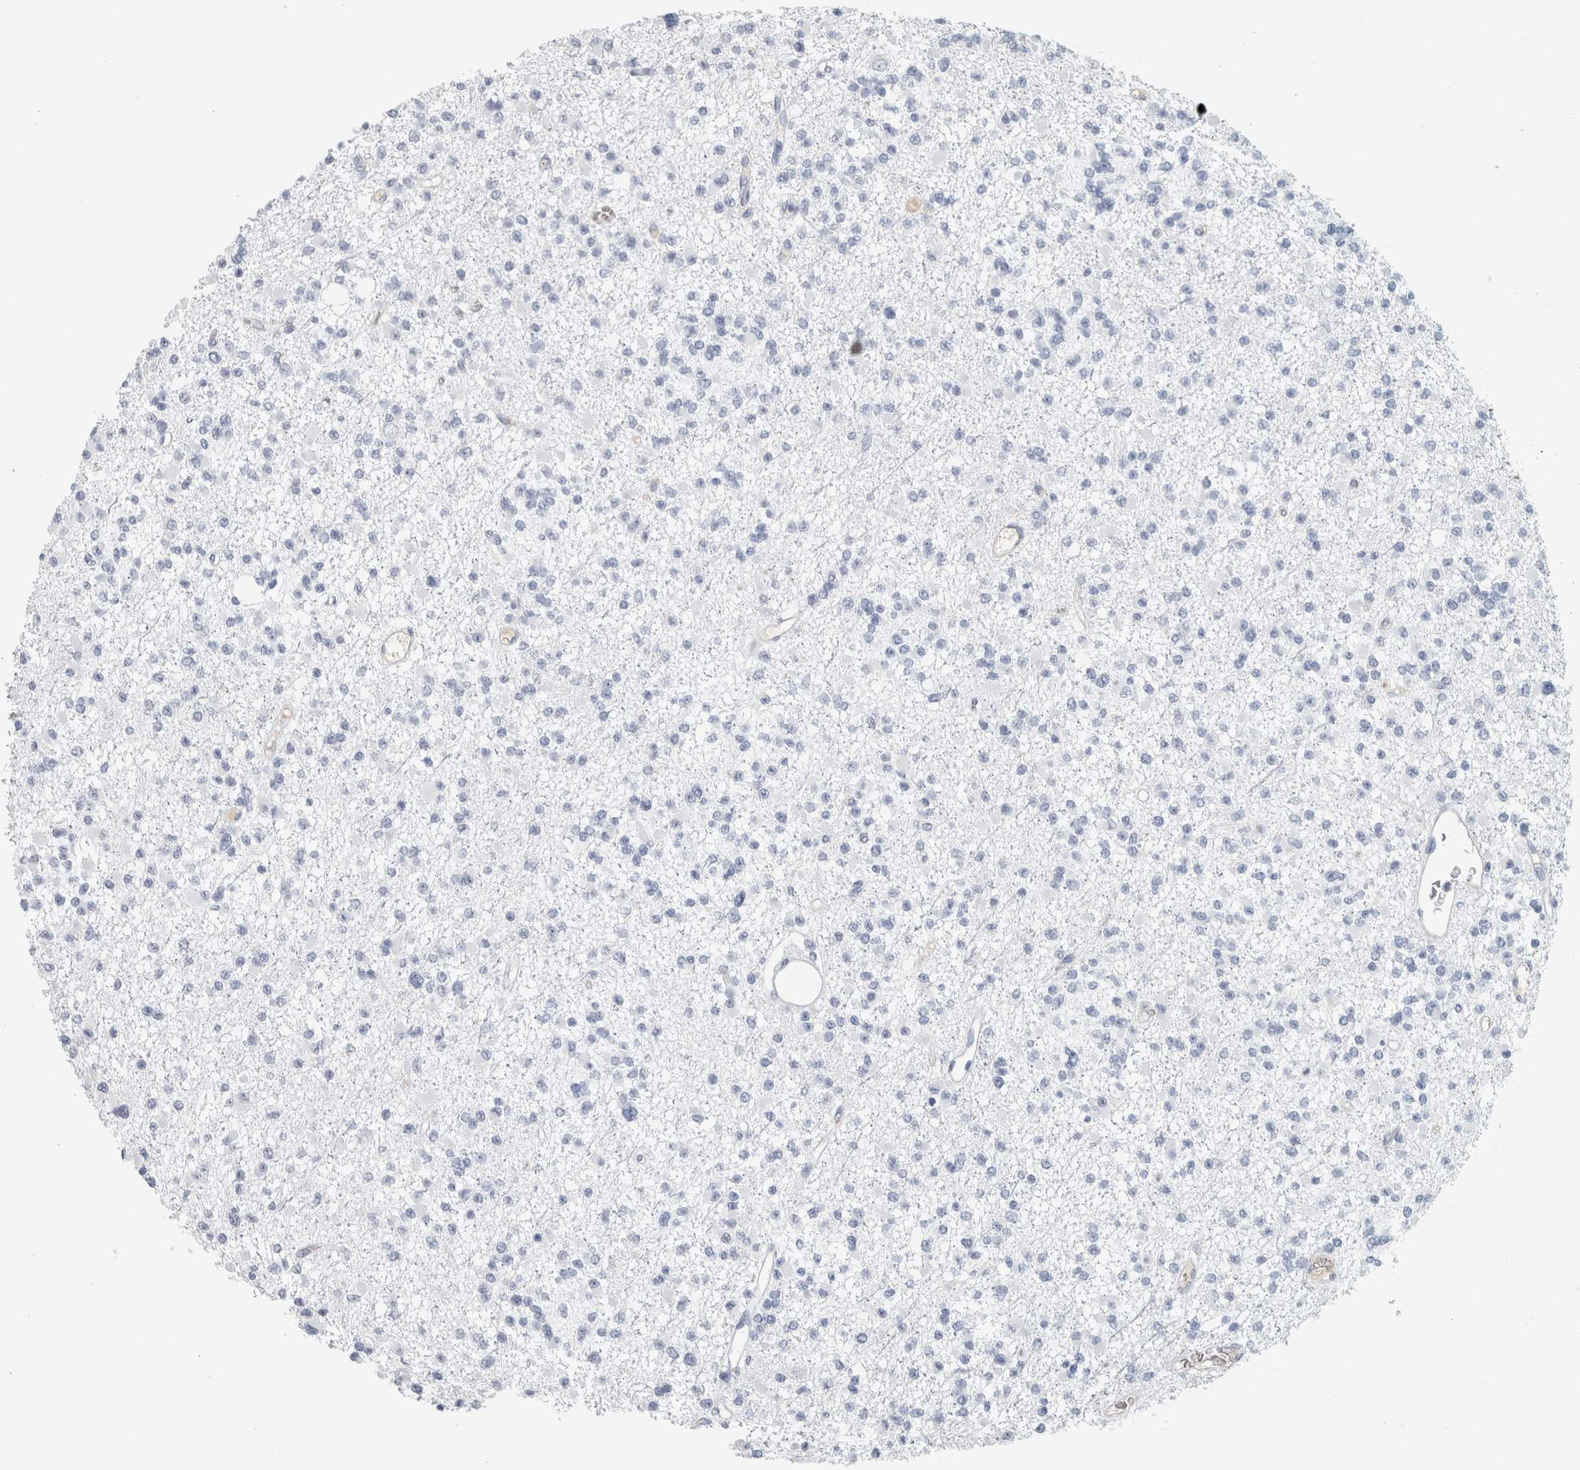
{"staining": {"intensity": "negative", "quantity": "none", "location": "none"}, "tissue": "glioma", "cell_type": "Tumor cells", "image_type": "cancer", "snomed": [{"axis": "morphology", "description": "Glioma, malignant, Low grade"}, {"axis": "topography", "description": "Brain"}], "caption": "High power microscopy histopathology image of an immunohistochemistry (IHC) photomicrograph of glioma, revealing no significant staining in tumor cells.", "gene": "CD36", "patient": {"sex": "female", "age": 22}}